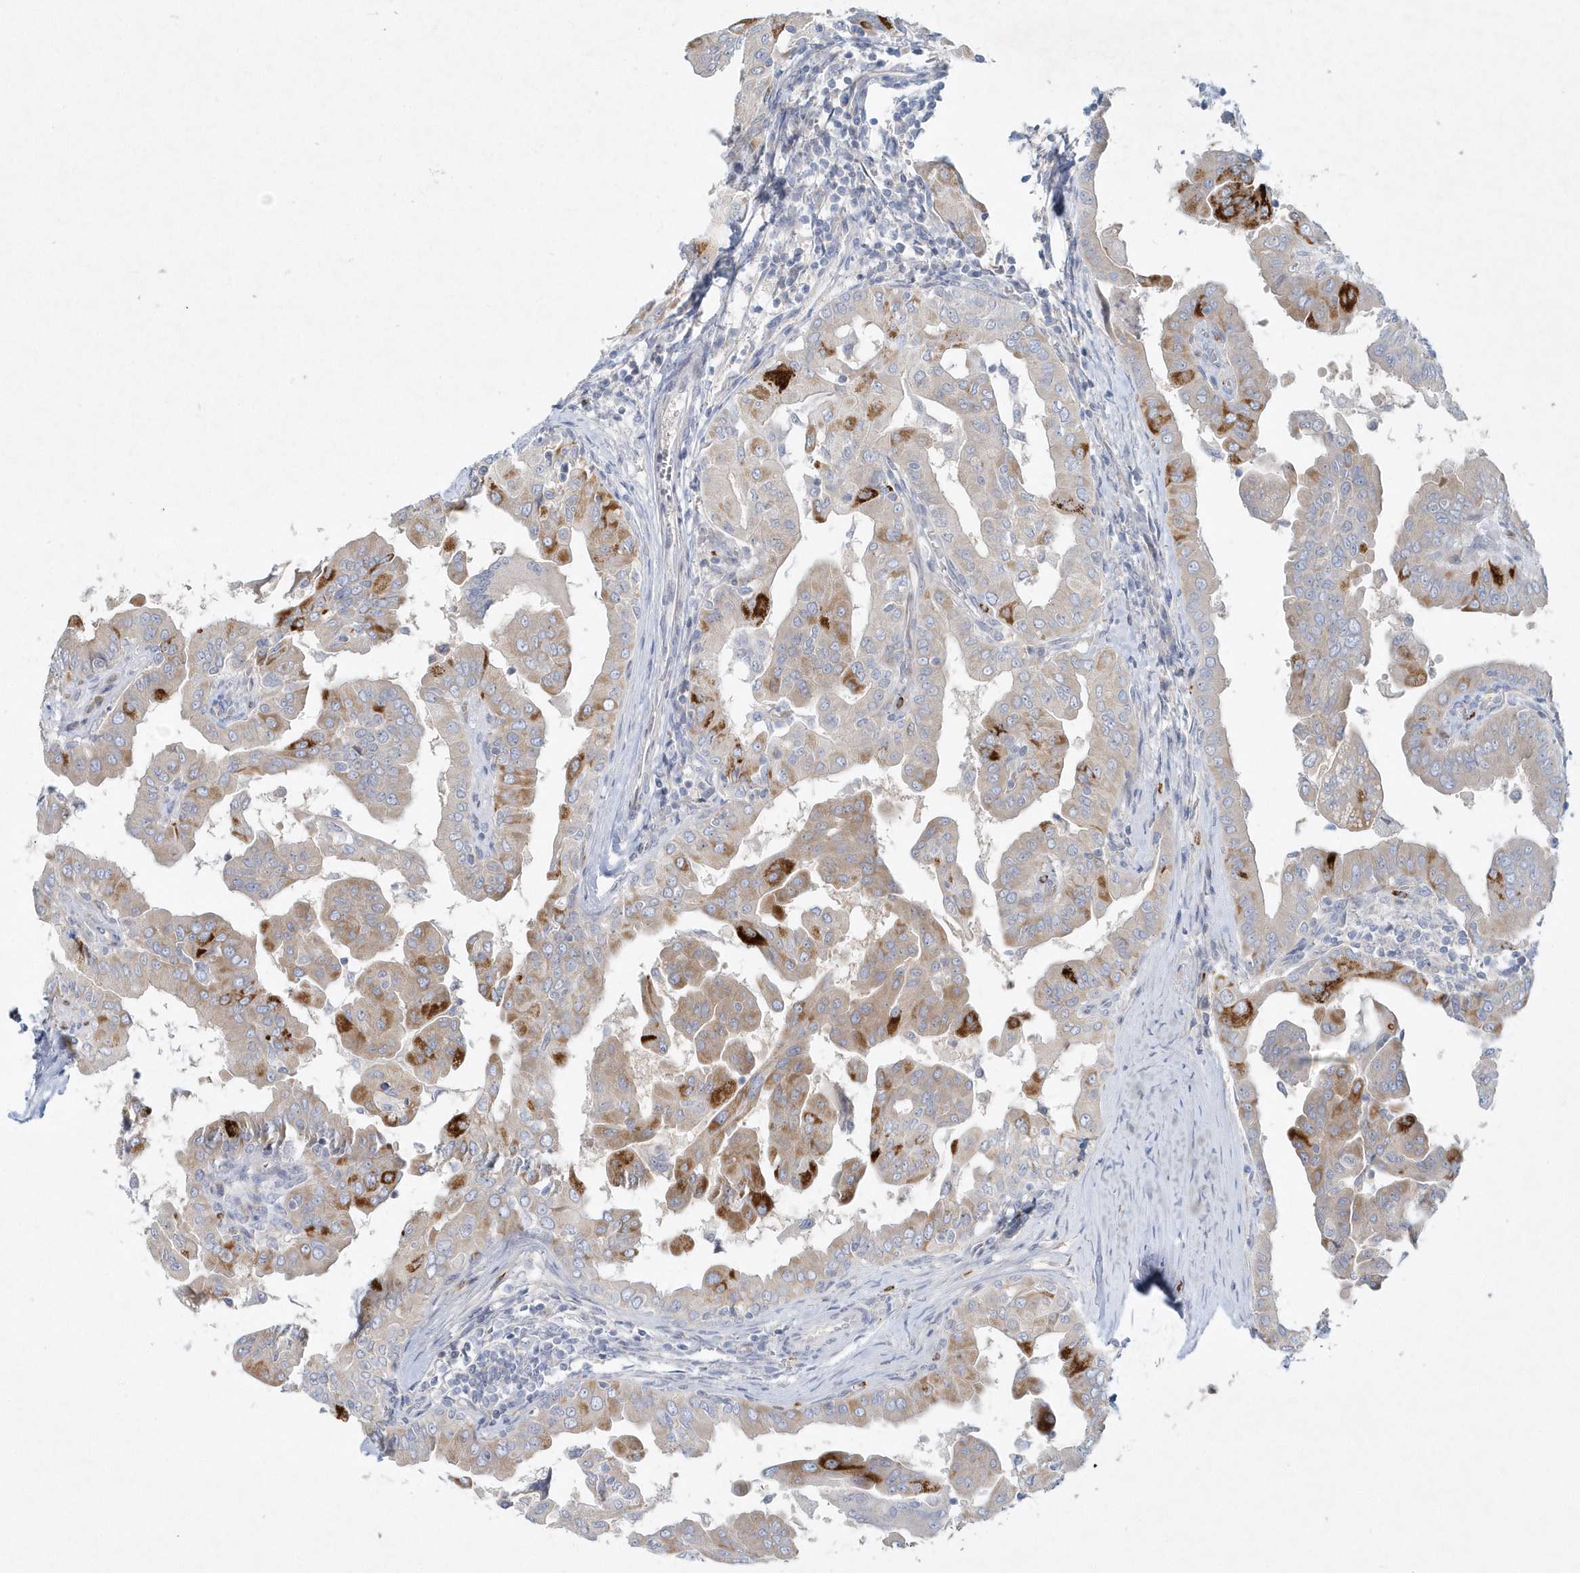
{"staining": {"intensity": "strong", "quantity": "<25%", "location": "cytoplasmic/membranous"}, "tissue": "thyroid cancer", "cell_type": "Tumor cells", "image_type": "cancer", "snomed": [{"axis": "morphology", "description": "Papillary adenocarcinoma, NOS"}, {"axis": "topography", "description": "Thyroid gland"}], "caption": "The image demonstrates a brown stain indicating the presence of a protein in the cytoplasmic/membranous of tumor cells in thyroid cancer (papillary adenocarcinoma).", "gene": "DNAH1", "patient": {"sex": "male", "age": 33}}